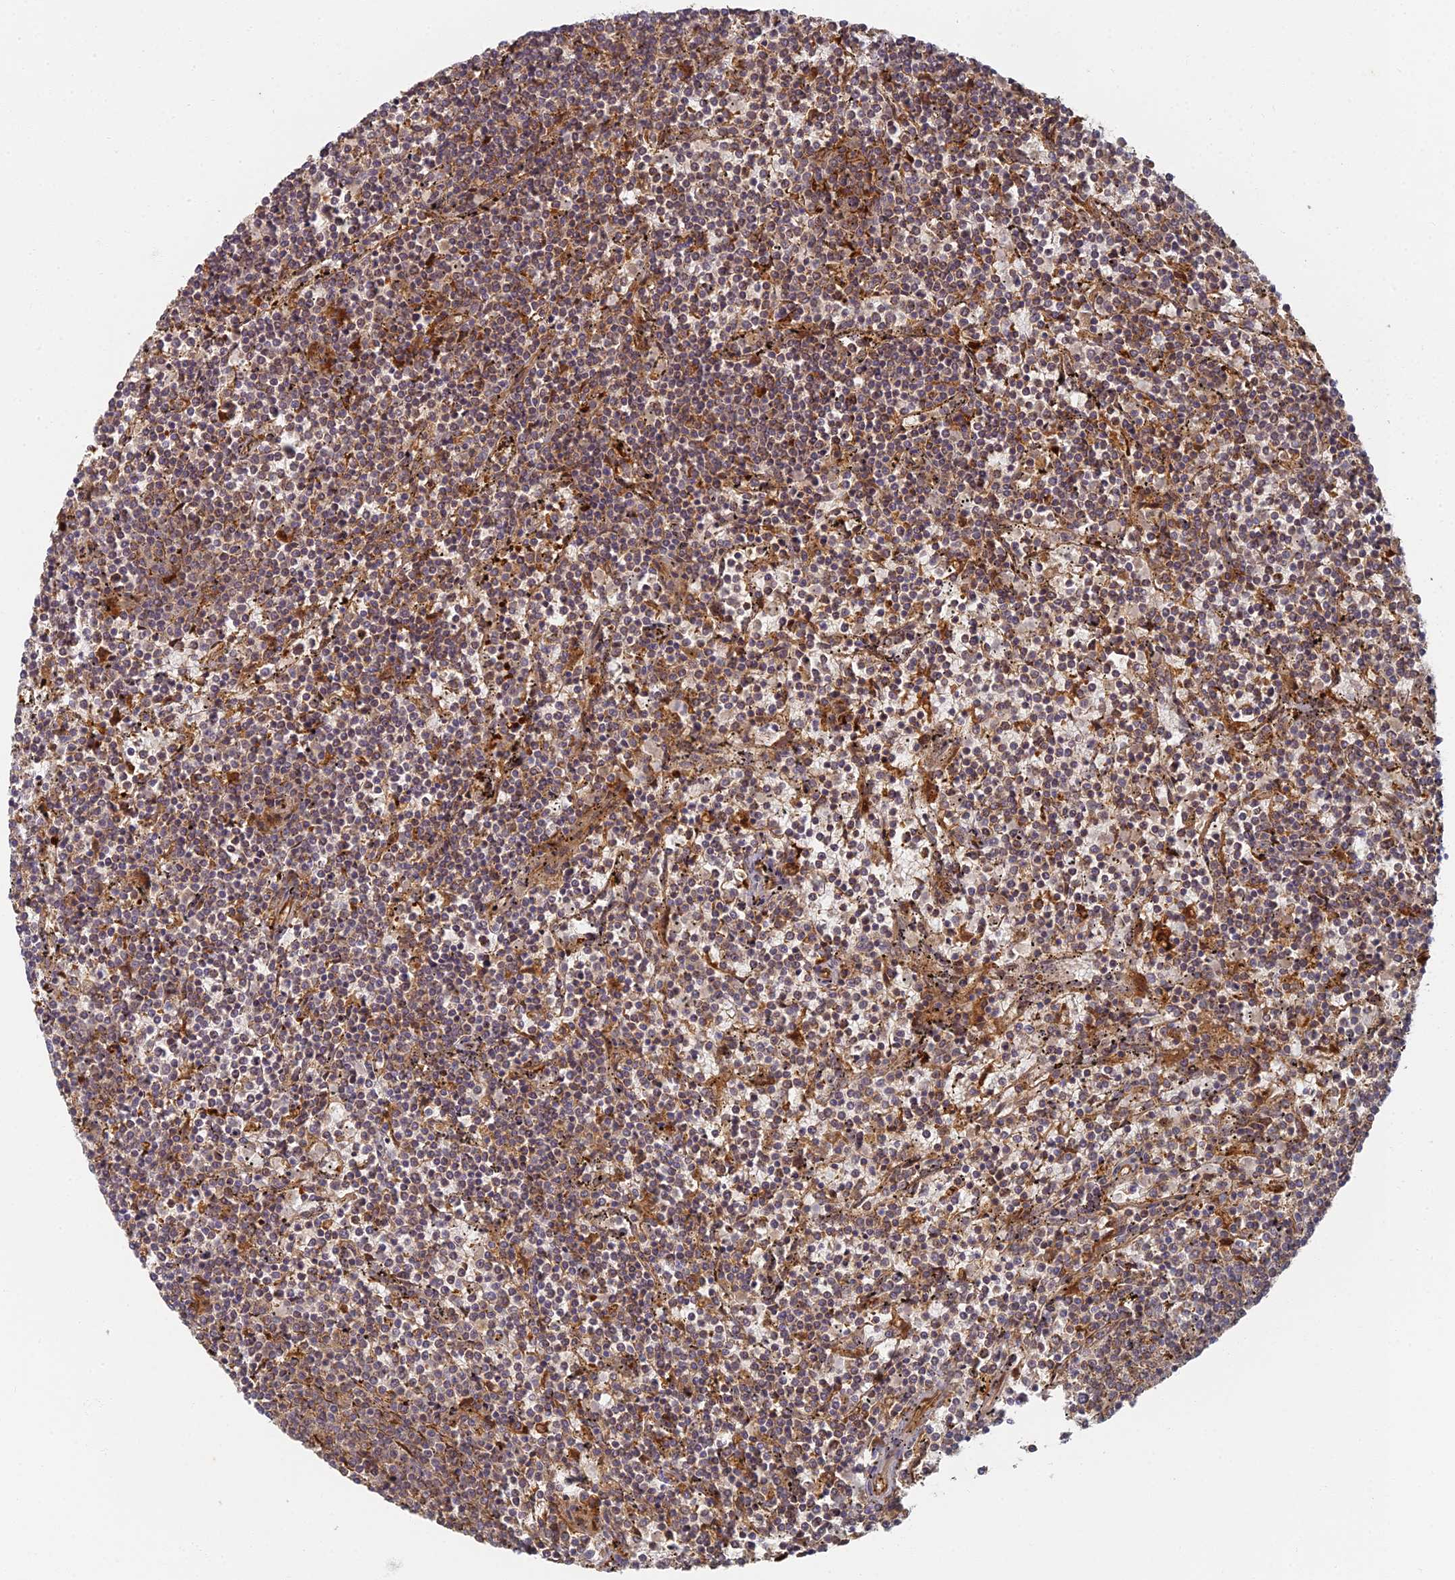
{"staining": {"intensity": "moderate", "quantity": ">75%", "location": "cytoplasmic/membranous"}, "tissue": "lymphoma", "cell_type": "Tumor cells", "image_type": "cancer", "snomed": [{"axis": "morphology", "description": "Malignant lymphoma, non-Hodgkin's type, Low grade"}, {"axis": "topography", "description": "Spleen"}], "caption": "Lymphoma stained for a protein (brown) shows moderate cytoplasmic/membranous positive positivity in about >75% of tumor cells.", "gene": "INO80D", "patient": {"sex": "female", "age": 50}}